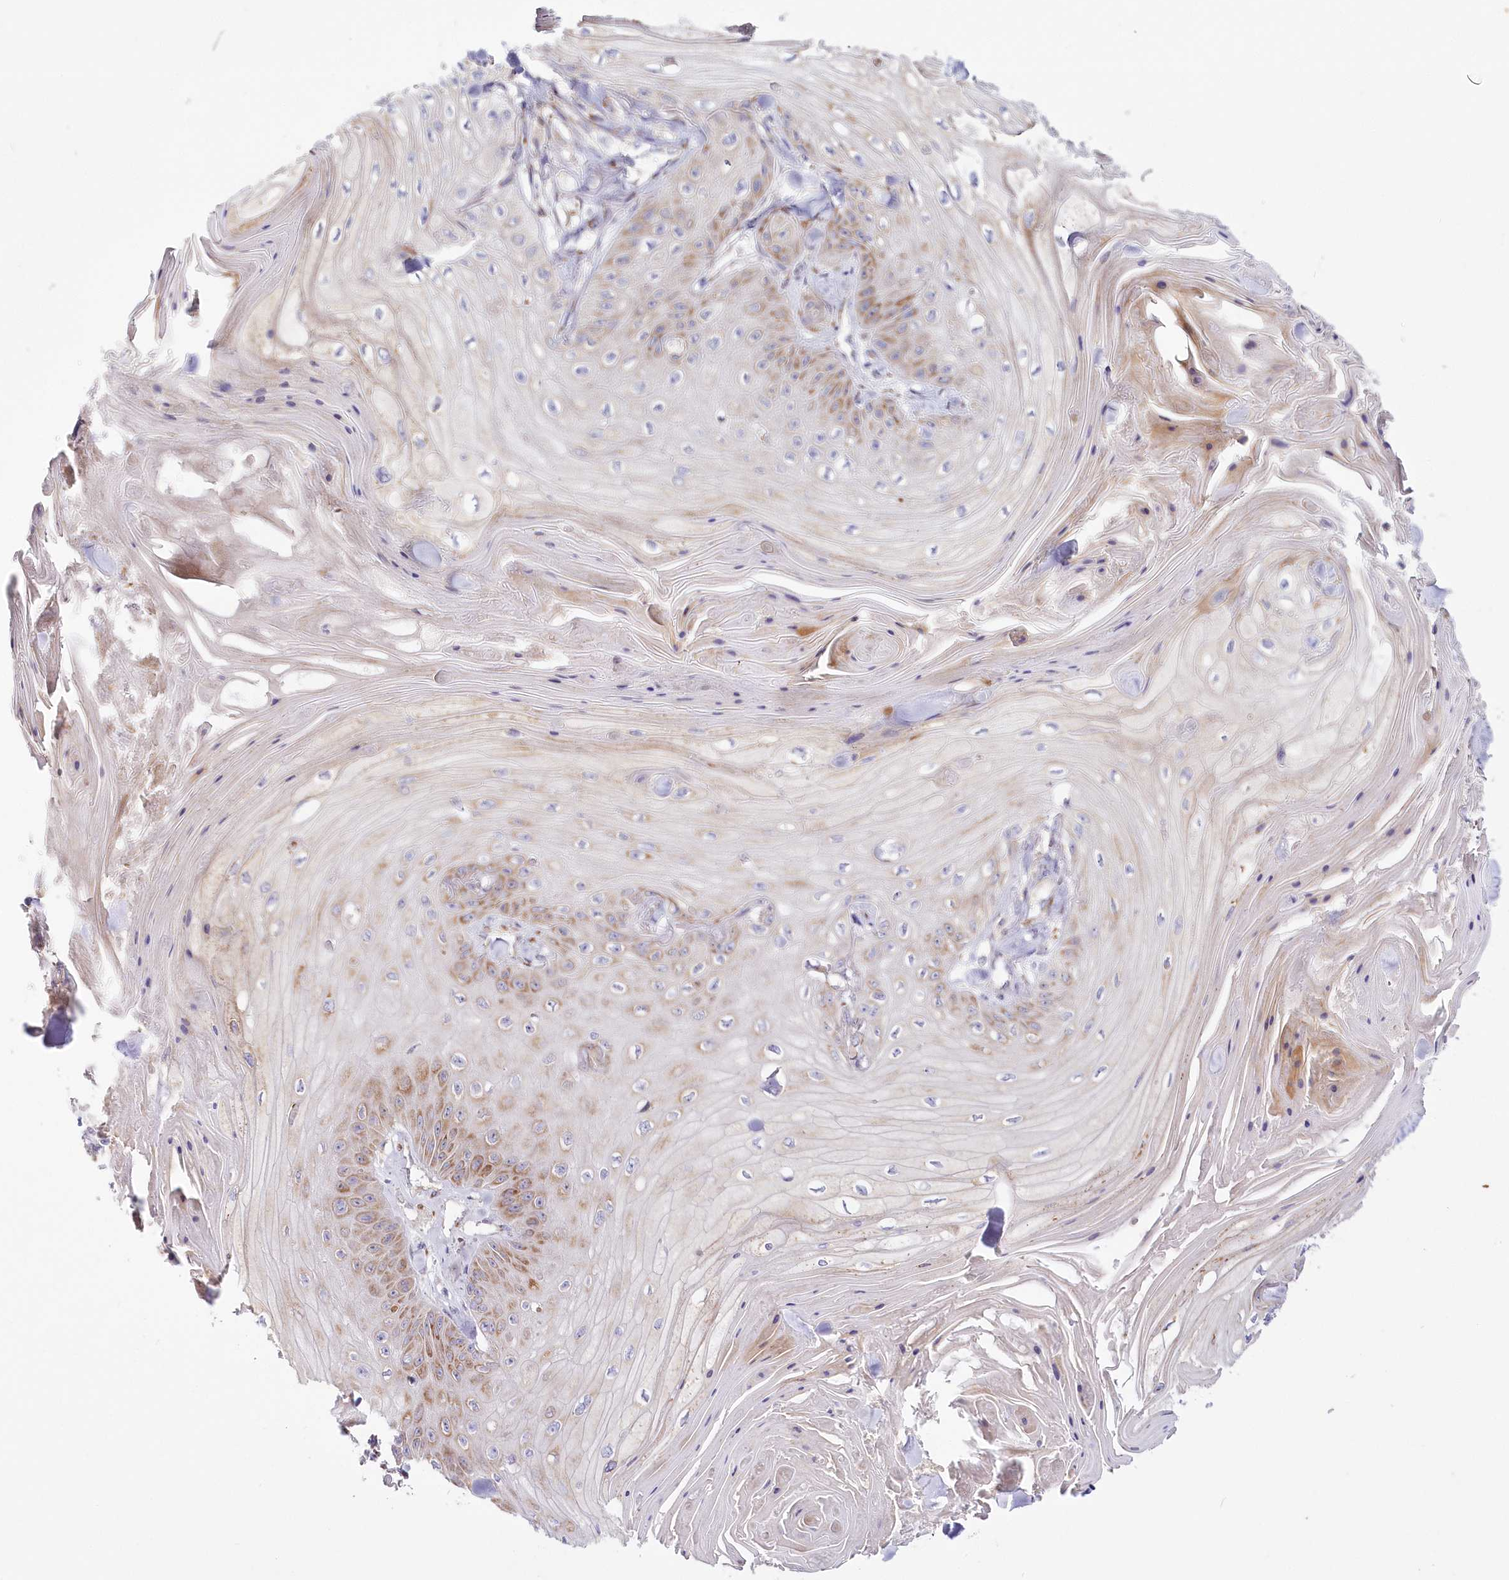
{"staining": {"intensity": "moderate", "quantity": "25%-75%", "location": "cytoplasmic/membranous"}, "tissue": "skin cancer", "cell_type": "Tumor cells", "image_type": "cancer", "snomed": [{"axis": "morphology", "description": "Squamous cell carcinoma, NOS"}, {"axis": "topography", "description": "Skin"}], "caption": "Squamous cell carcinoma (skin) stained with a protein marker reveals moderate staining in tumor cells.", "gene": "ARFGEF3", "patient": {"sex": "male", "age": 74}}